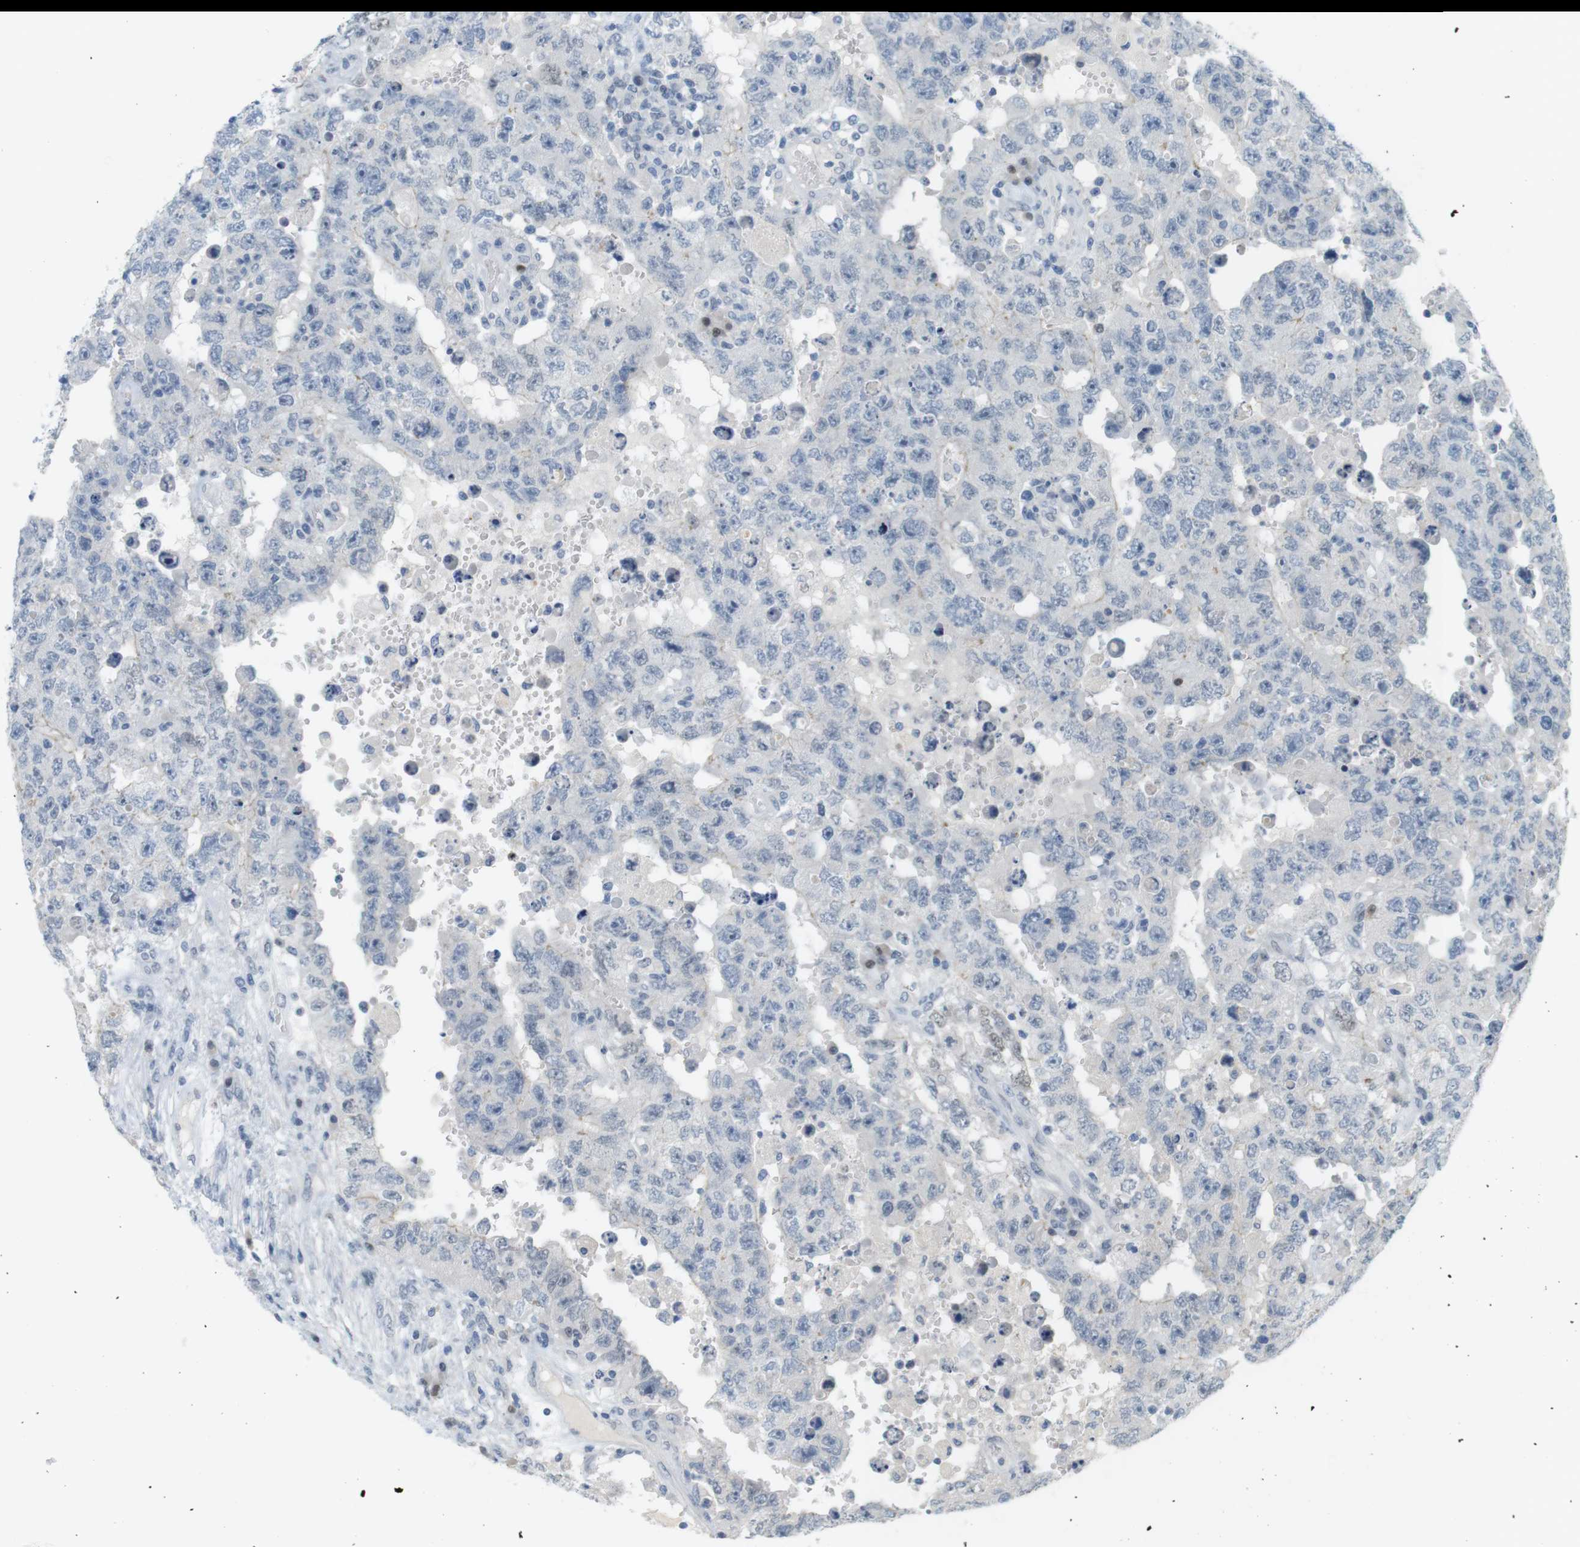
{"staining": {"intensity": "negative", "quantity": "none", "location": "none"}, "tissue": "testis cancer", "cell_type": "Tumor cells", "image_type": "cancer", "snomed": [{"axis": "morphology", "description": "Carcinoma, Embryonal, NOS"}, {"axis": "topography", "description": "Testis"}], "caption": "This is an IHC micrograph of testis cancer (embryonal carcinoma). There is no positivity in tumor cells.", "gene": "CREB3L2", "patient": {"sex": "male", "age": 26}}